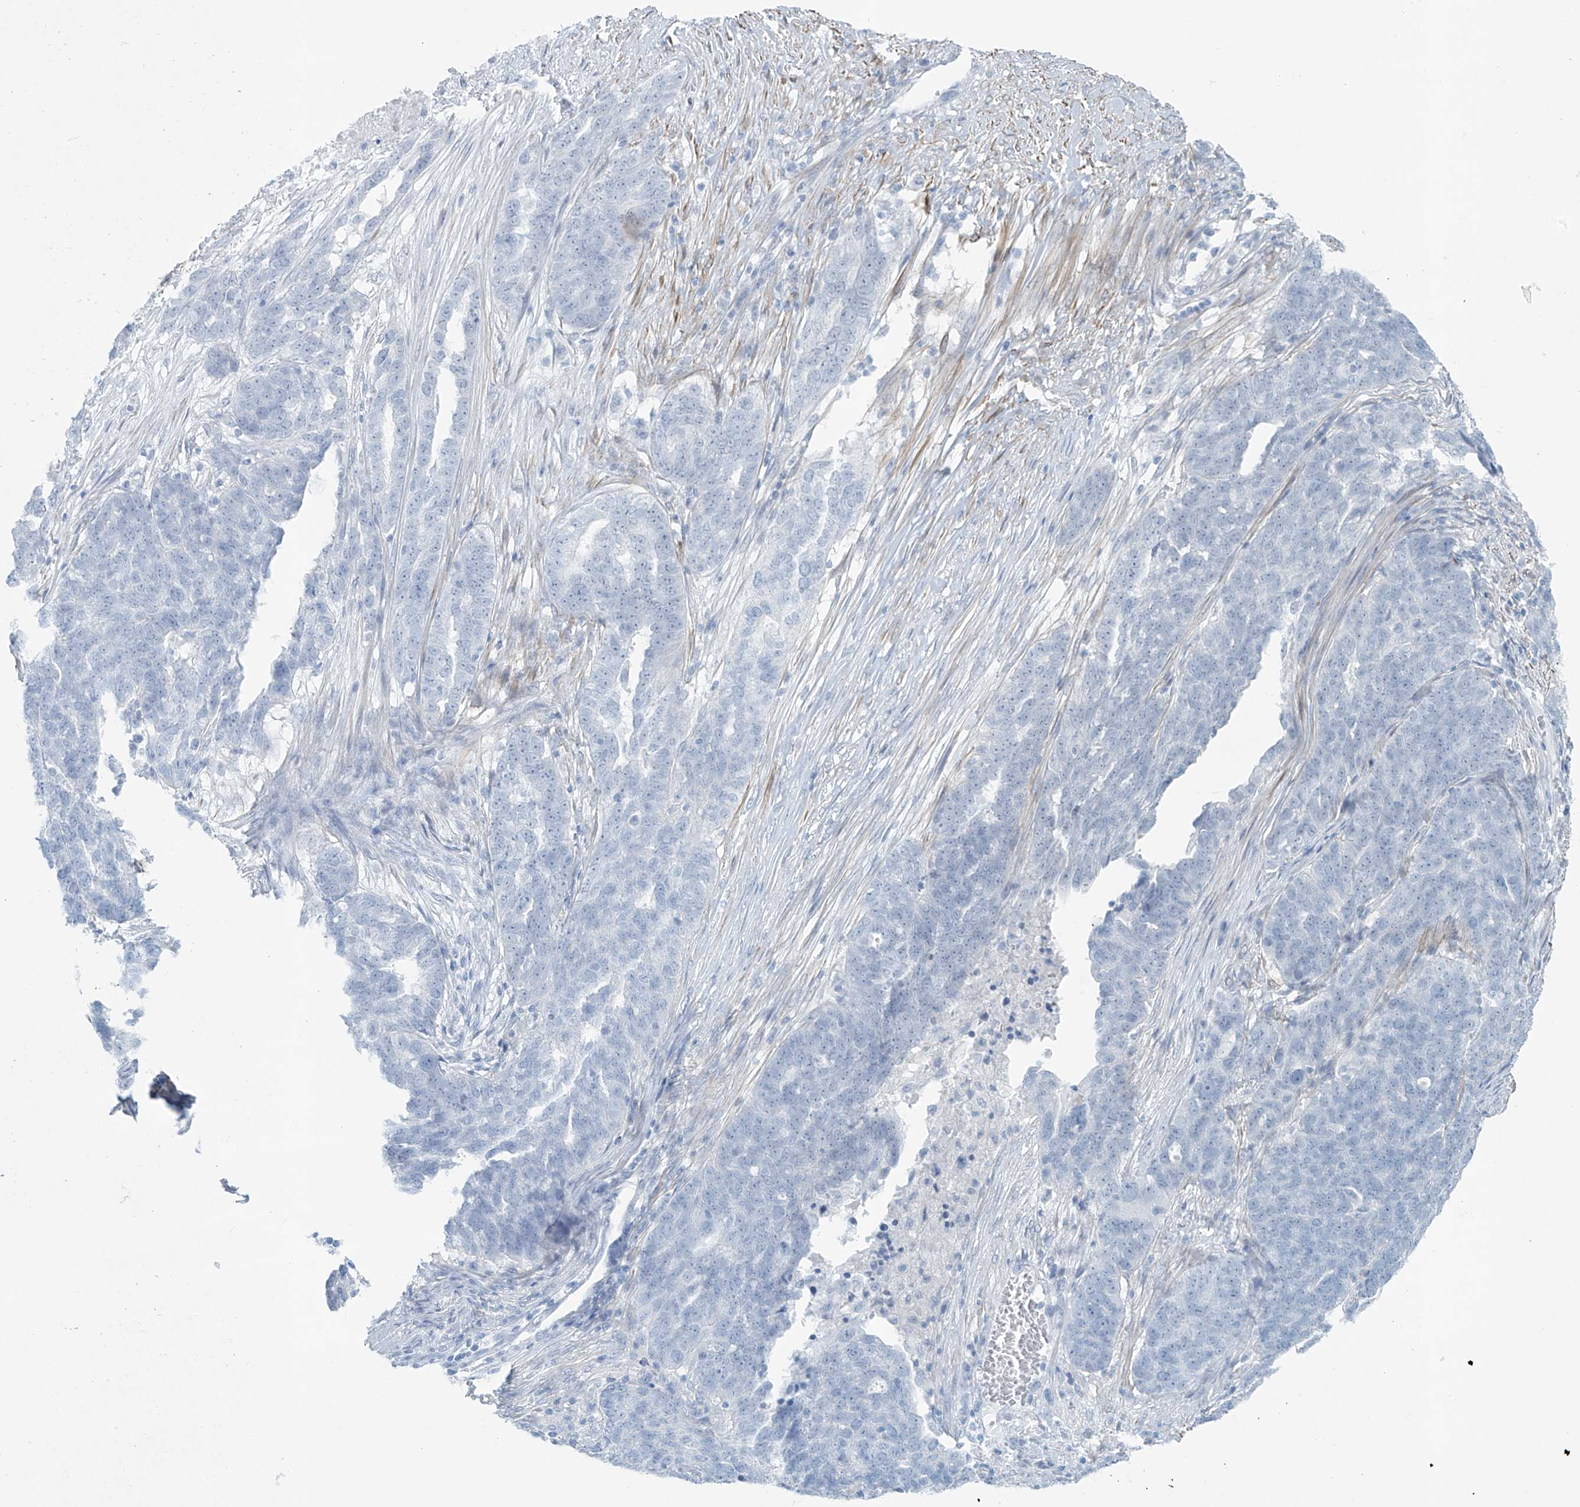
{"staining": {"intensity": "negative", "quantity": "none", "location": "none"}, "tissue": "ovarian cancer", "cell_type": "Tumor cells", "image_type": "cancer", "snomed": [{"axis": "morphology", "description": "Cystadenocarcinoma, serous, NOS"}, {"axis": "topography", "description": "Ovary"}], "caption": "This is an IHC image of human ovarian cancer. There is no expression in tumor cells.", "gene": "RASGEF1A", "patient": {"sex": "female", "age": 59}}